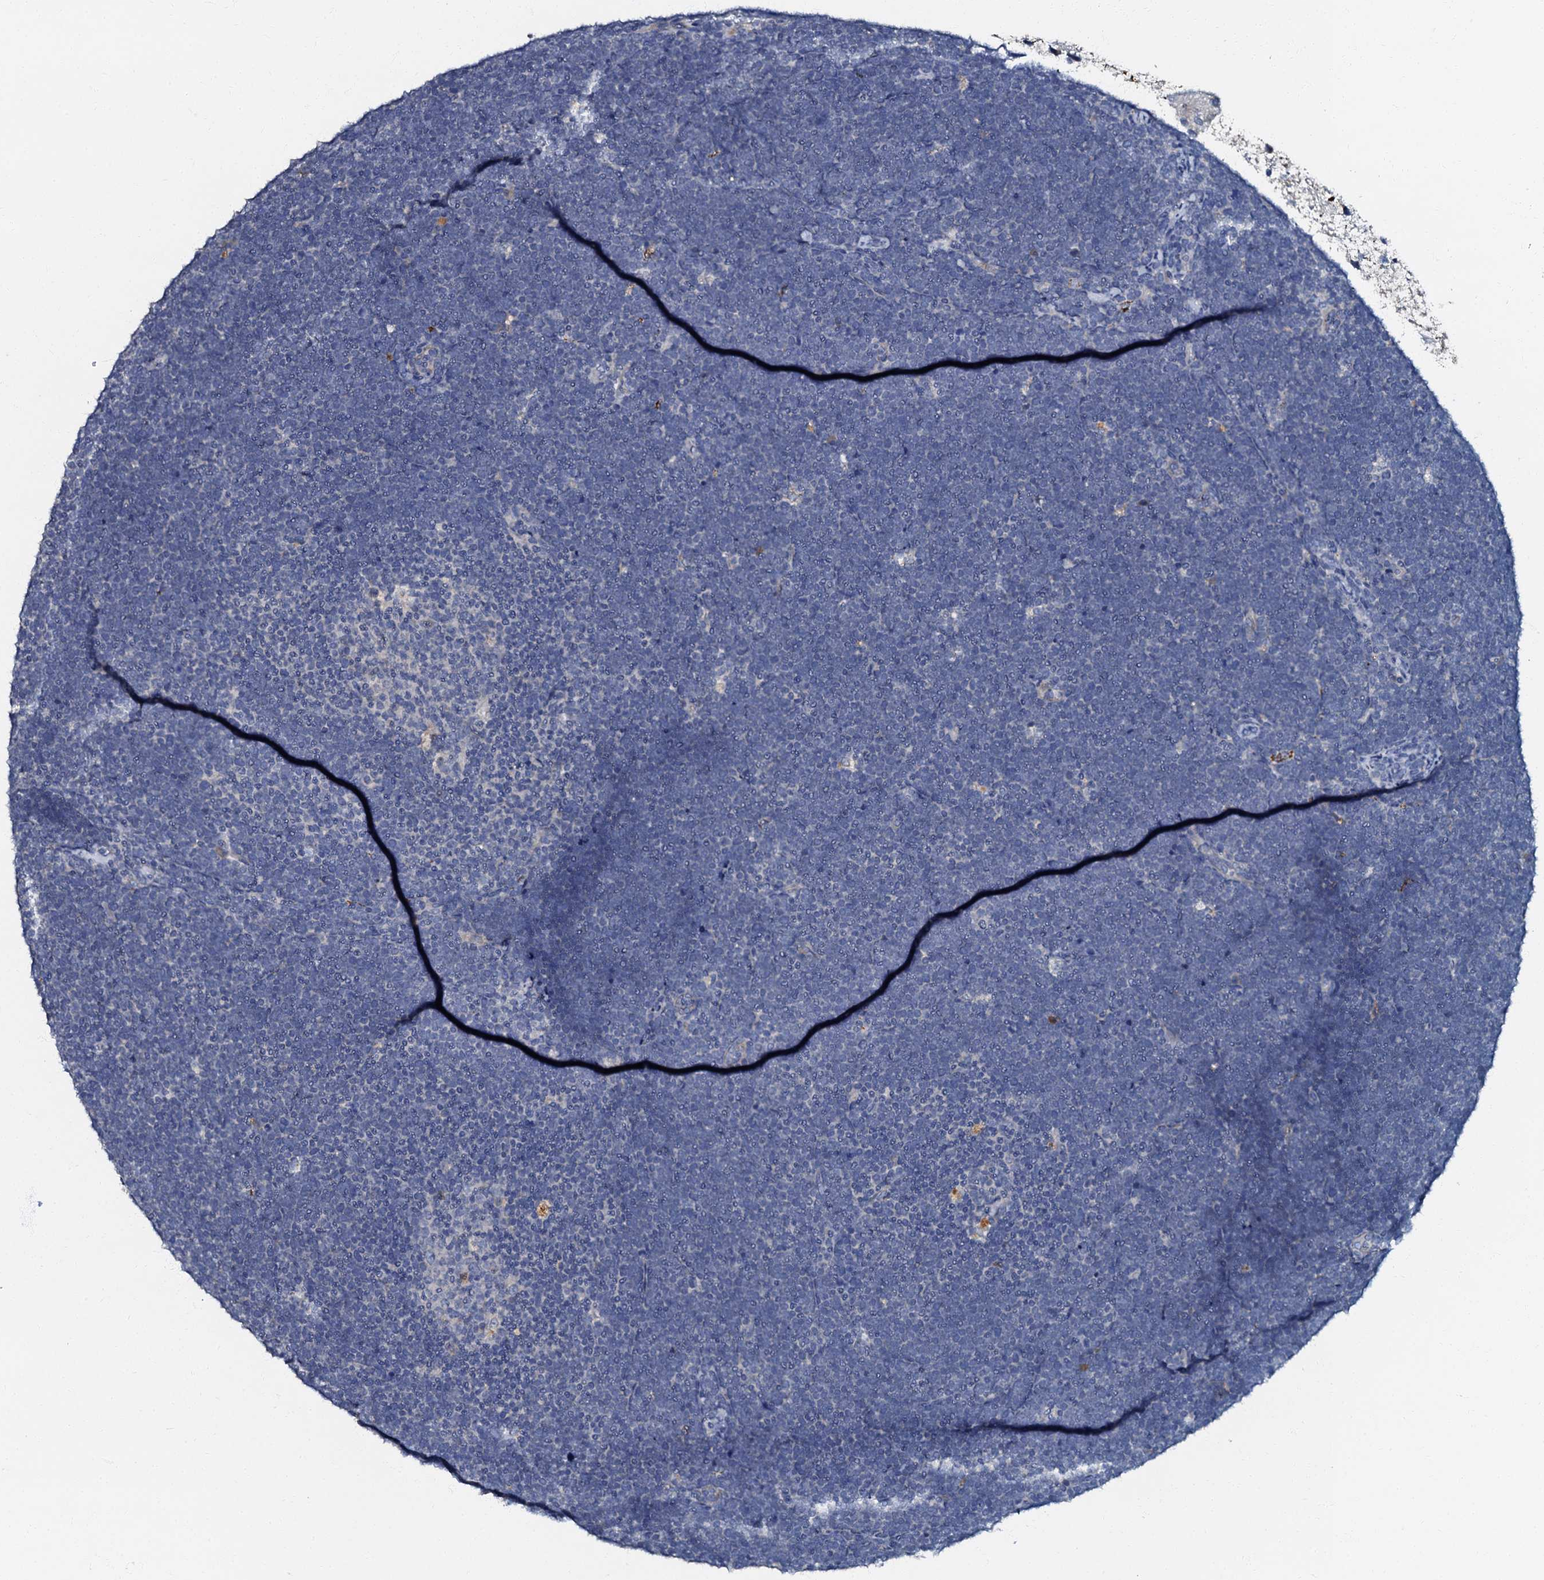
{"staining": {"intensity": "negative", "quantity": "none", "location": "none"}, "tissue": "lymphoma", "cell_type": "Tumor cells", "image_type": "cancer", "snomed": [{"axis": "morphology", "description": "Malignant lymphoma, non-Hodgkin's type, High grade"}, {"axis": "topography", "description": "Lymph node"}], "caption": "This is an immunohistochemistry micrograph of lymphoma. There is no expression in tumor cells.", "gene": "OLAH", "patient": {"sex": "male", "age": 13}}